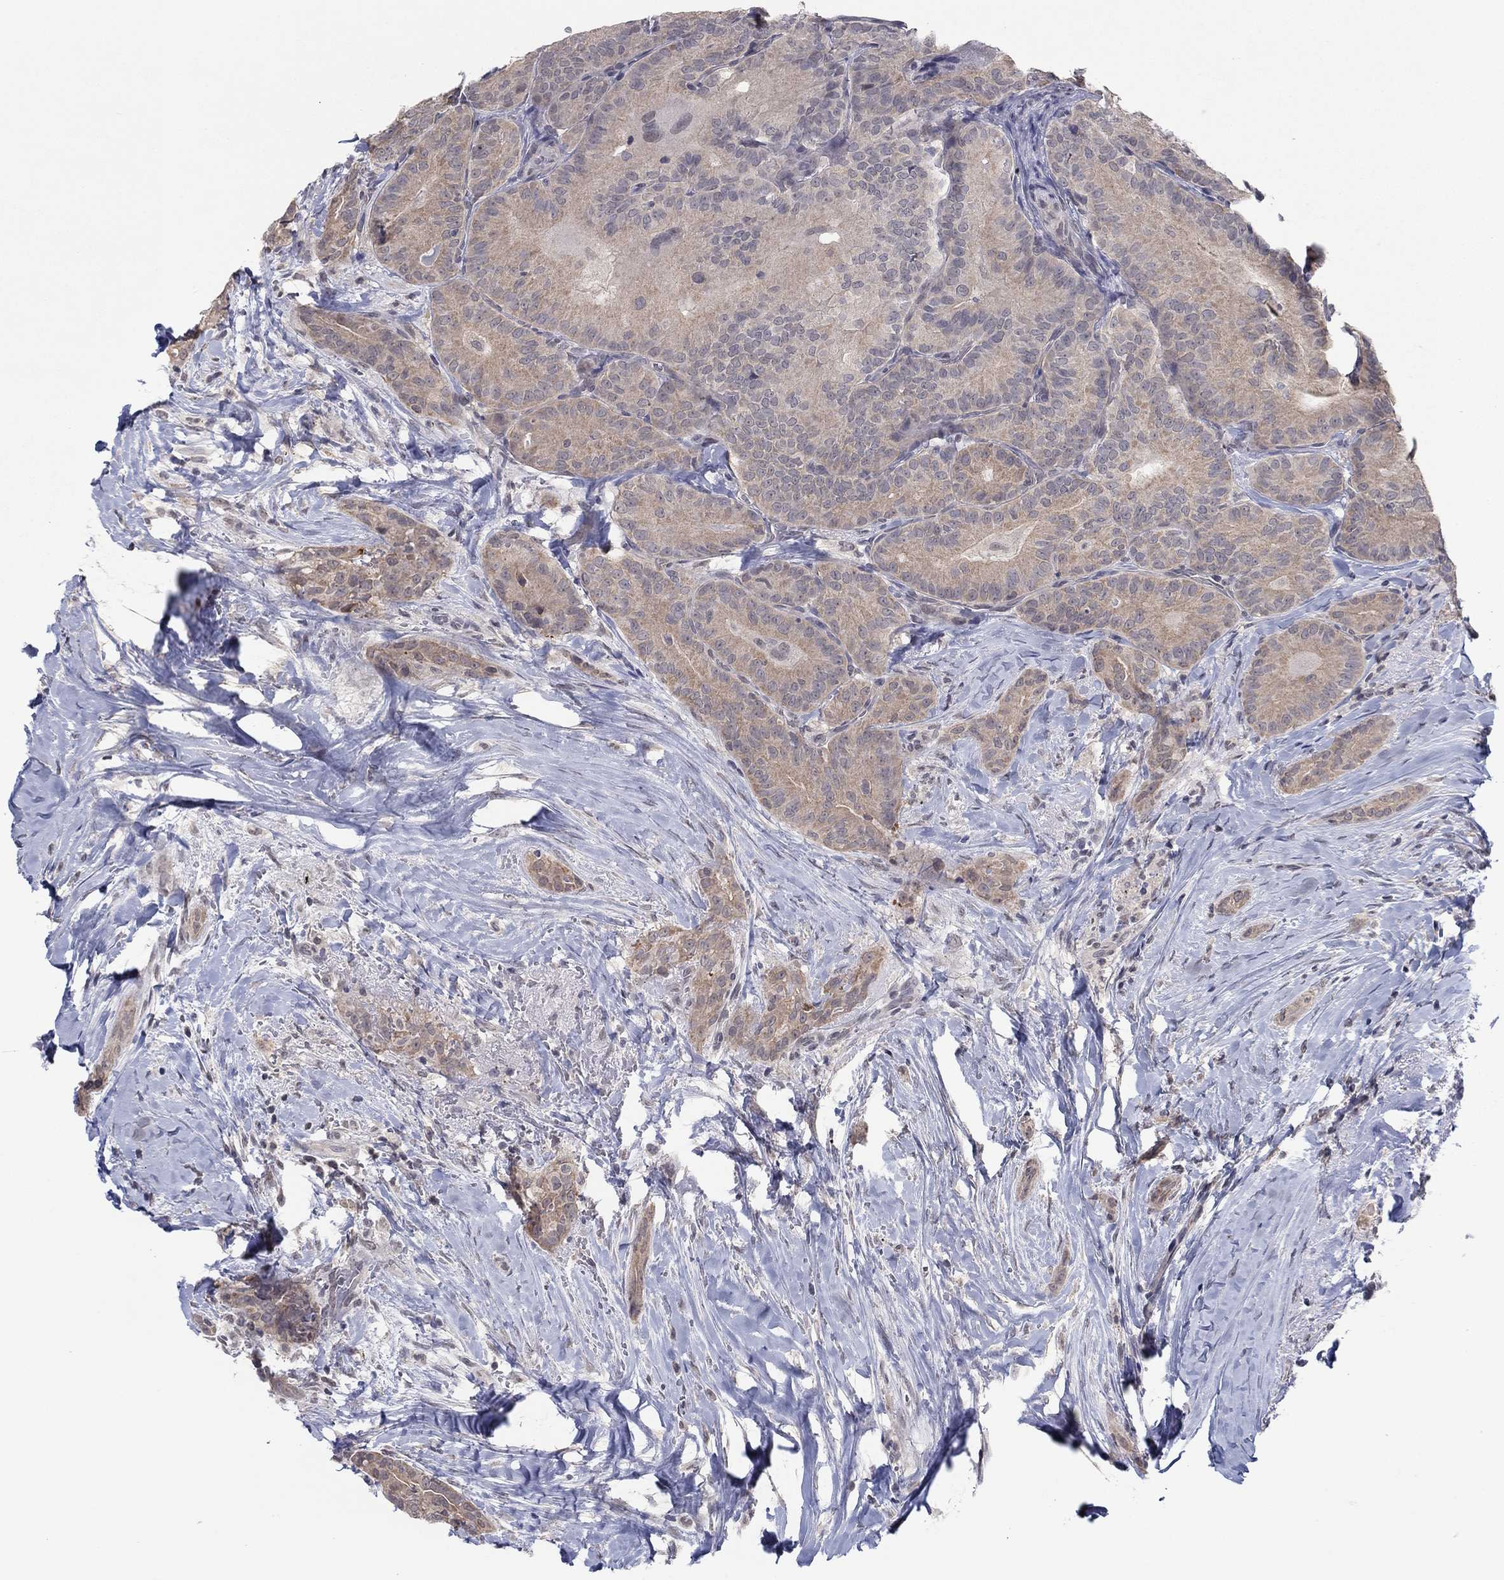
{"staining": {"intensity": "weak", "quantity": ">75%", "location": "cytoplasmic/membranous"}, "tissue": "thyroid cancer", "cell_type": "Tumor cells", "image_type": "cancer", "snomed": [{"axis": "morphology", "description": "Papillary adenocarcinoma, NOS"}, {"axis": "topography", "description": "Thyroid gland"}], "caption": "Immunohistochemical staining of human thyroid papillary adenocarcinoma reveals weak cytoplasmic/membranous protein expression in about >75% of tumor cells.", "gene": "SLC22A2", "patient": {"sex": "male", "age": 61}}